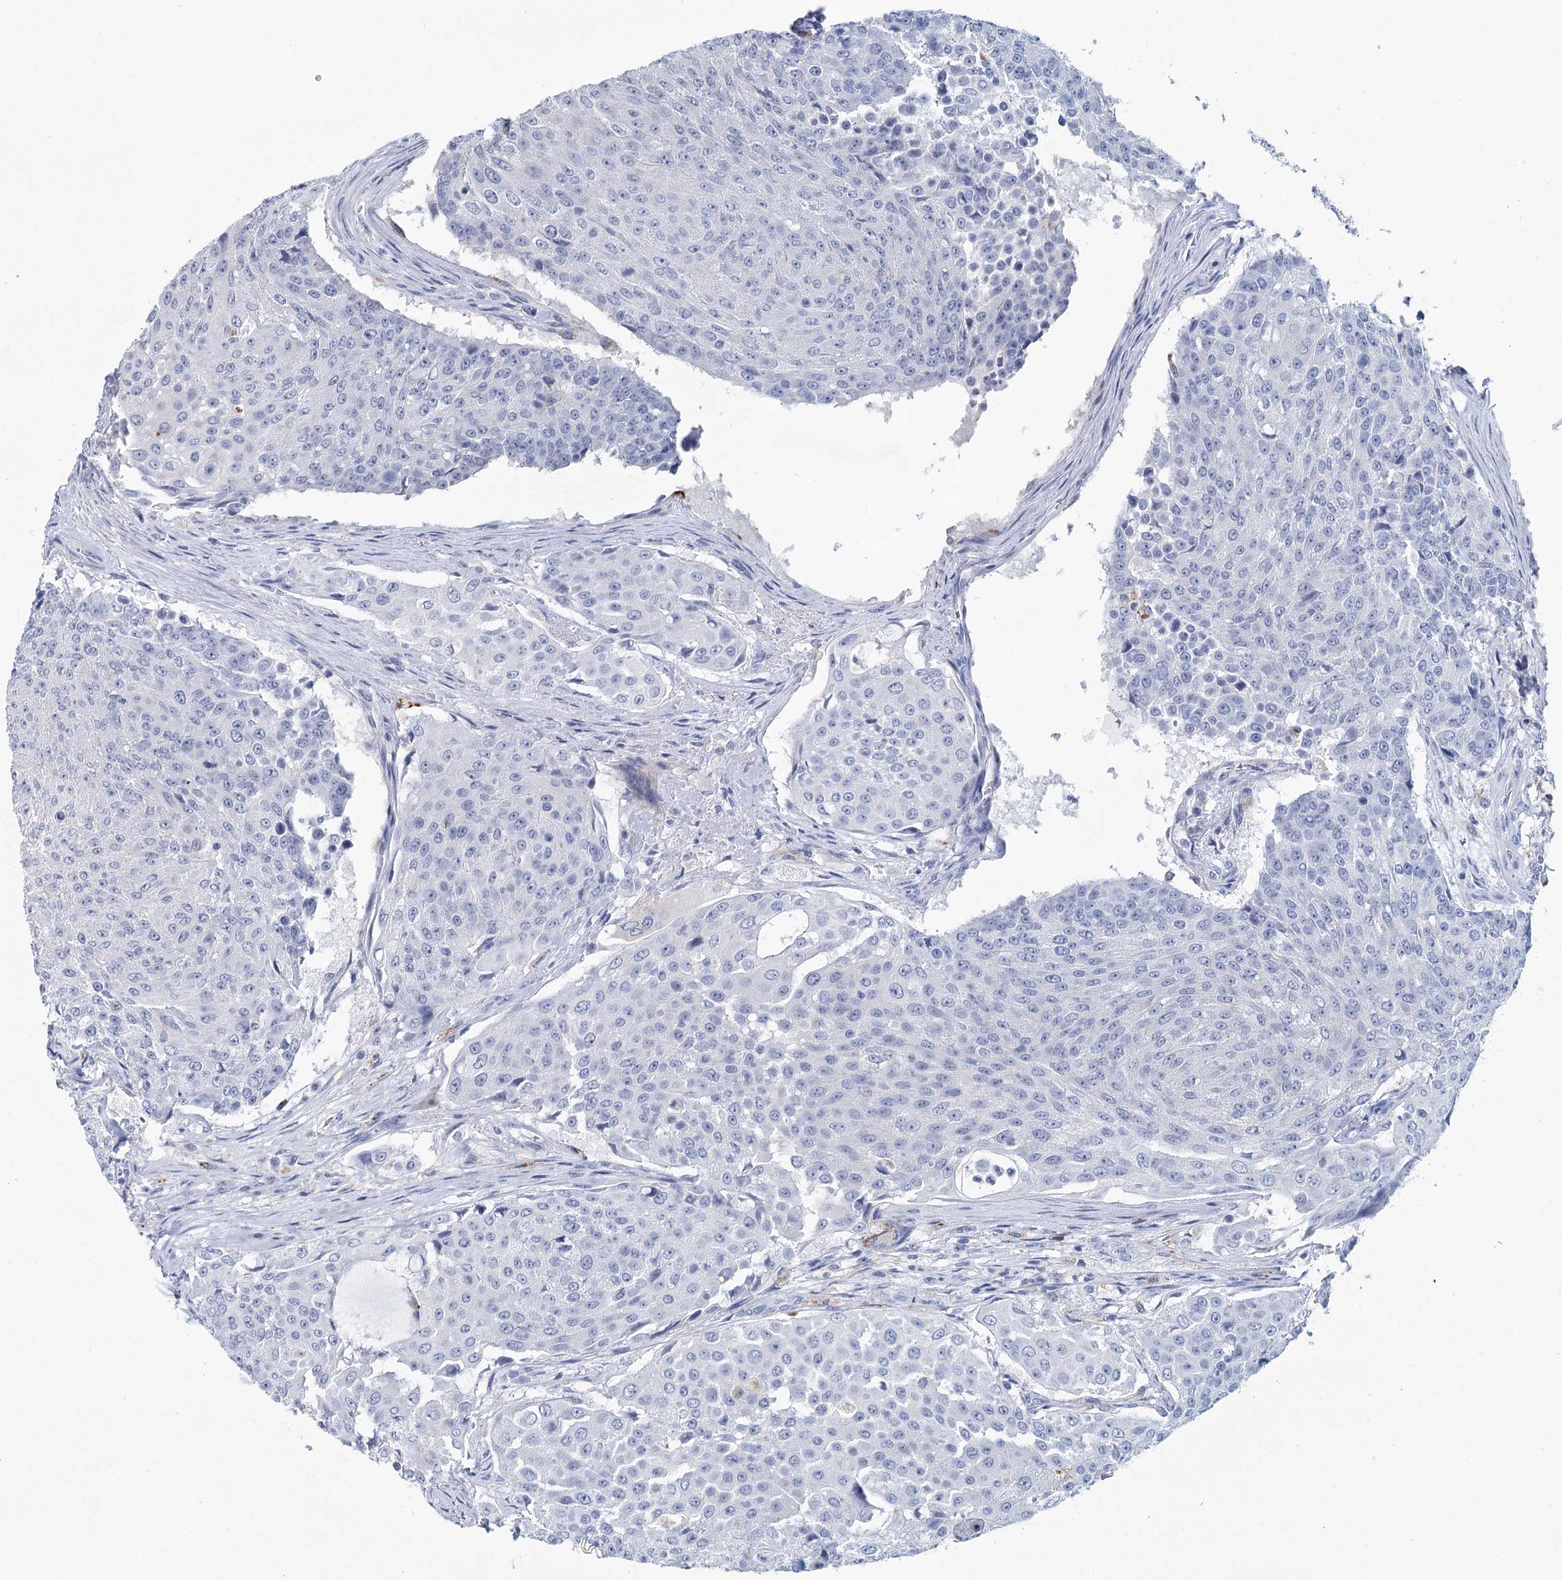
{"staining": {"intensity": "negative", "quantity": "none", "location": "none"}, "tissue": "urothelial cancer", "cell_type": "Tumor cells", "image_type": "cancer", "snomed": [{"axis": "morphology", "description": "Urothelial carcinoma, High grade"}, {"axis": "topography", "description": "Urinary bladder"}], "caption": "This is an immunohistochemistry (IHC) photomicrograph of urothelial cancer. There is no staining in tumor cells.", "gene": "METTL7B", "patient": {"sex": "female", "age": 63}}